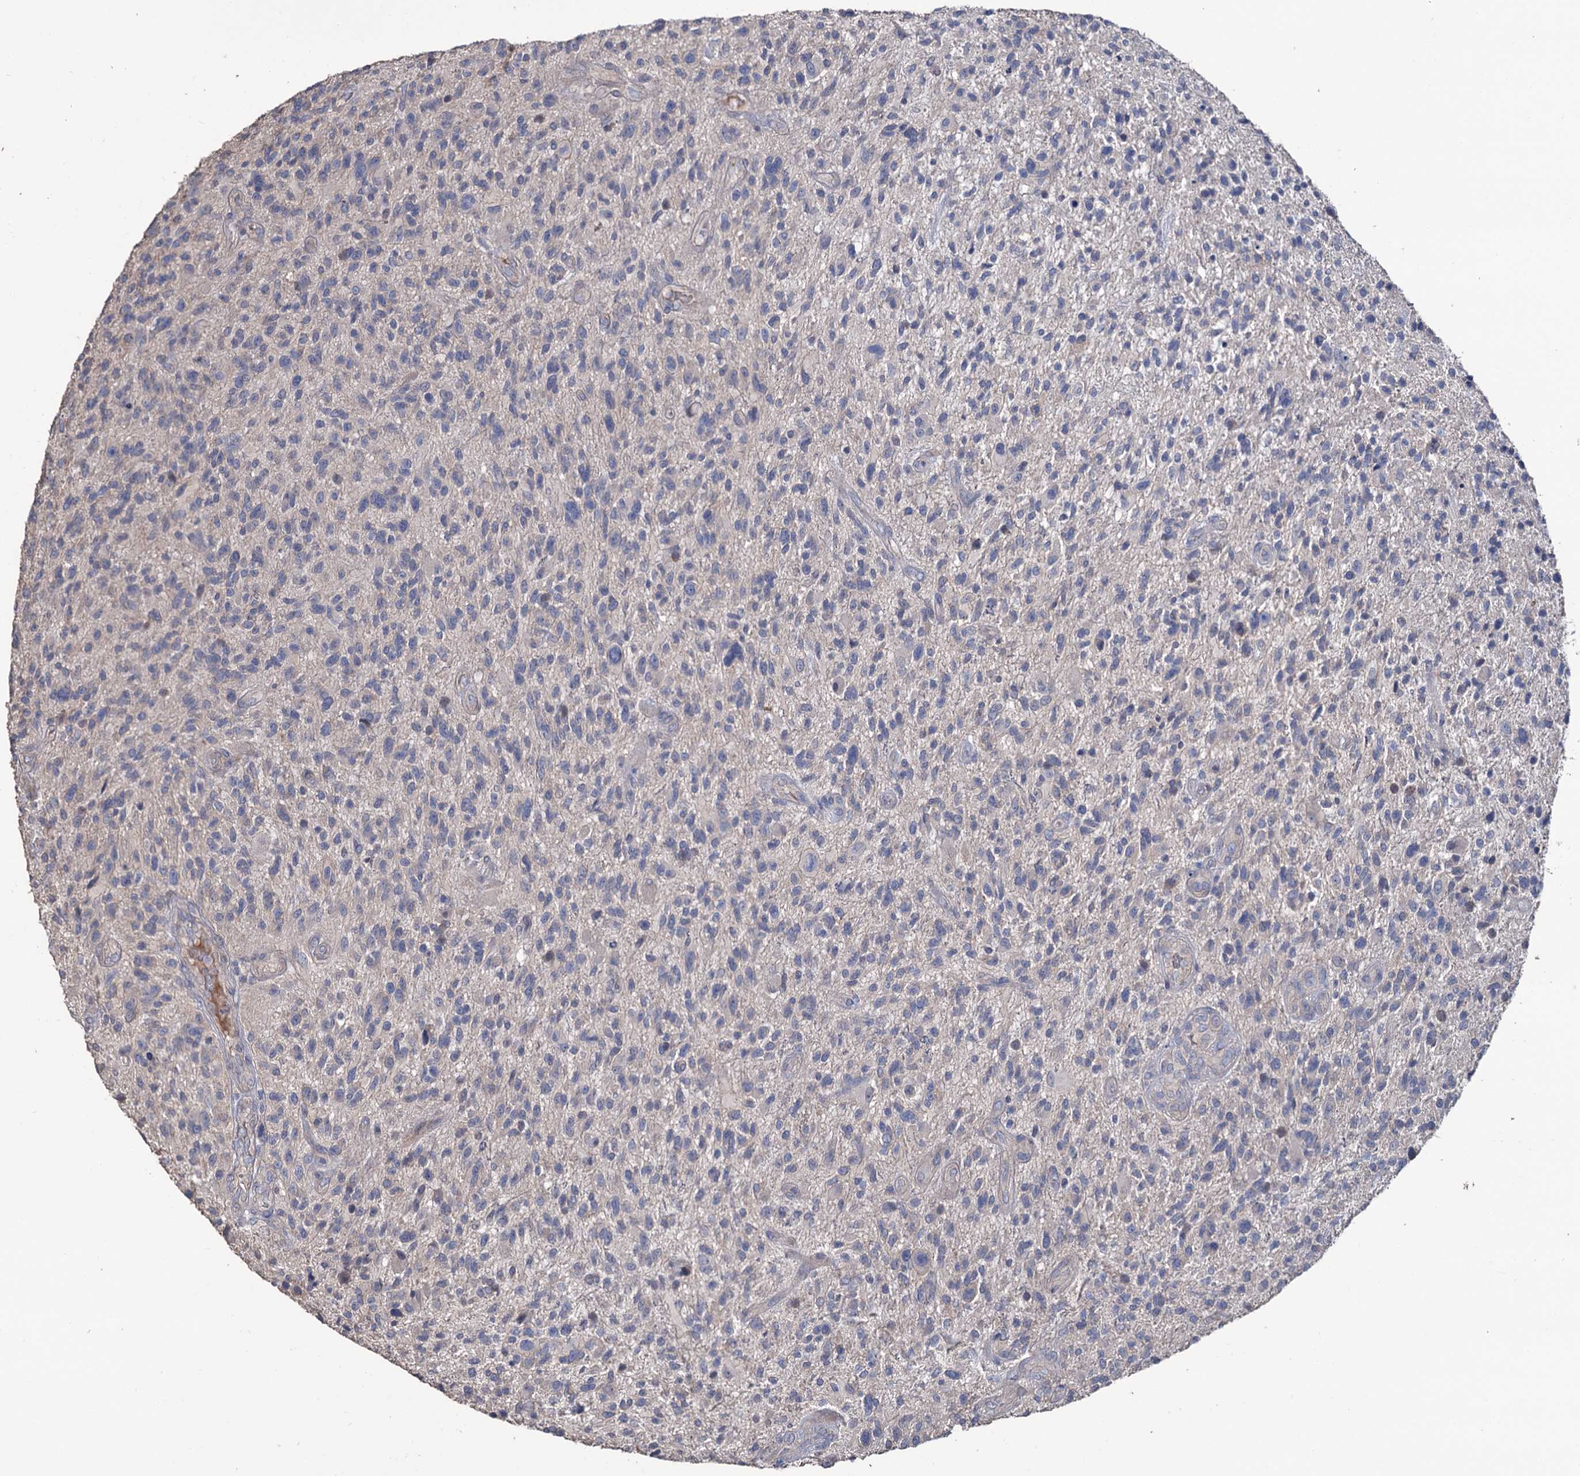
{"staining": {"intensity": "negative", "quantity": "none", "location": "none"}, "tissue": "glioma", "cell_type": "Tumor cells", "image_type": "cancer", "snomed": [{"axis": "morphology", "description": "Glioma, malignant, High grade"}, {"axis": "topography", "description": "Brain"}], "caption": "A high-resolution photomicrograph shows immunohistochemistry (IHC) staining of glioma, which shows no significant positivity in tumor cells.", "gene": "EPB41L5", "patient": {"sex": "male", "age": 47}}